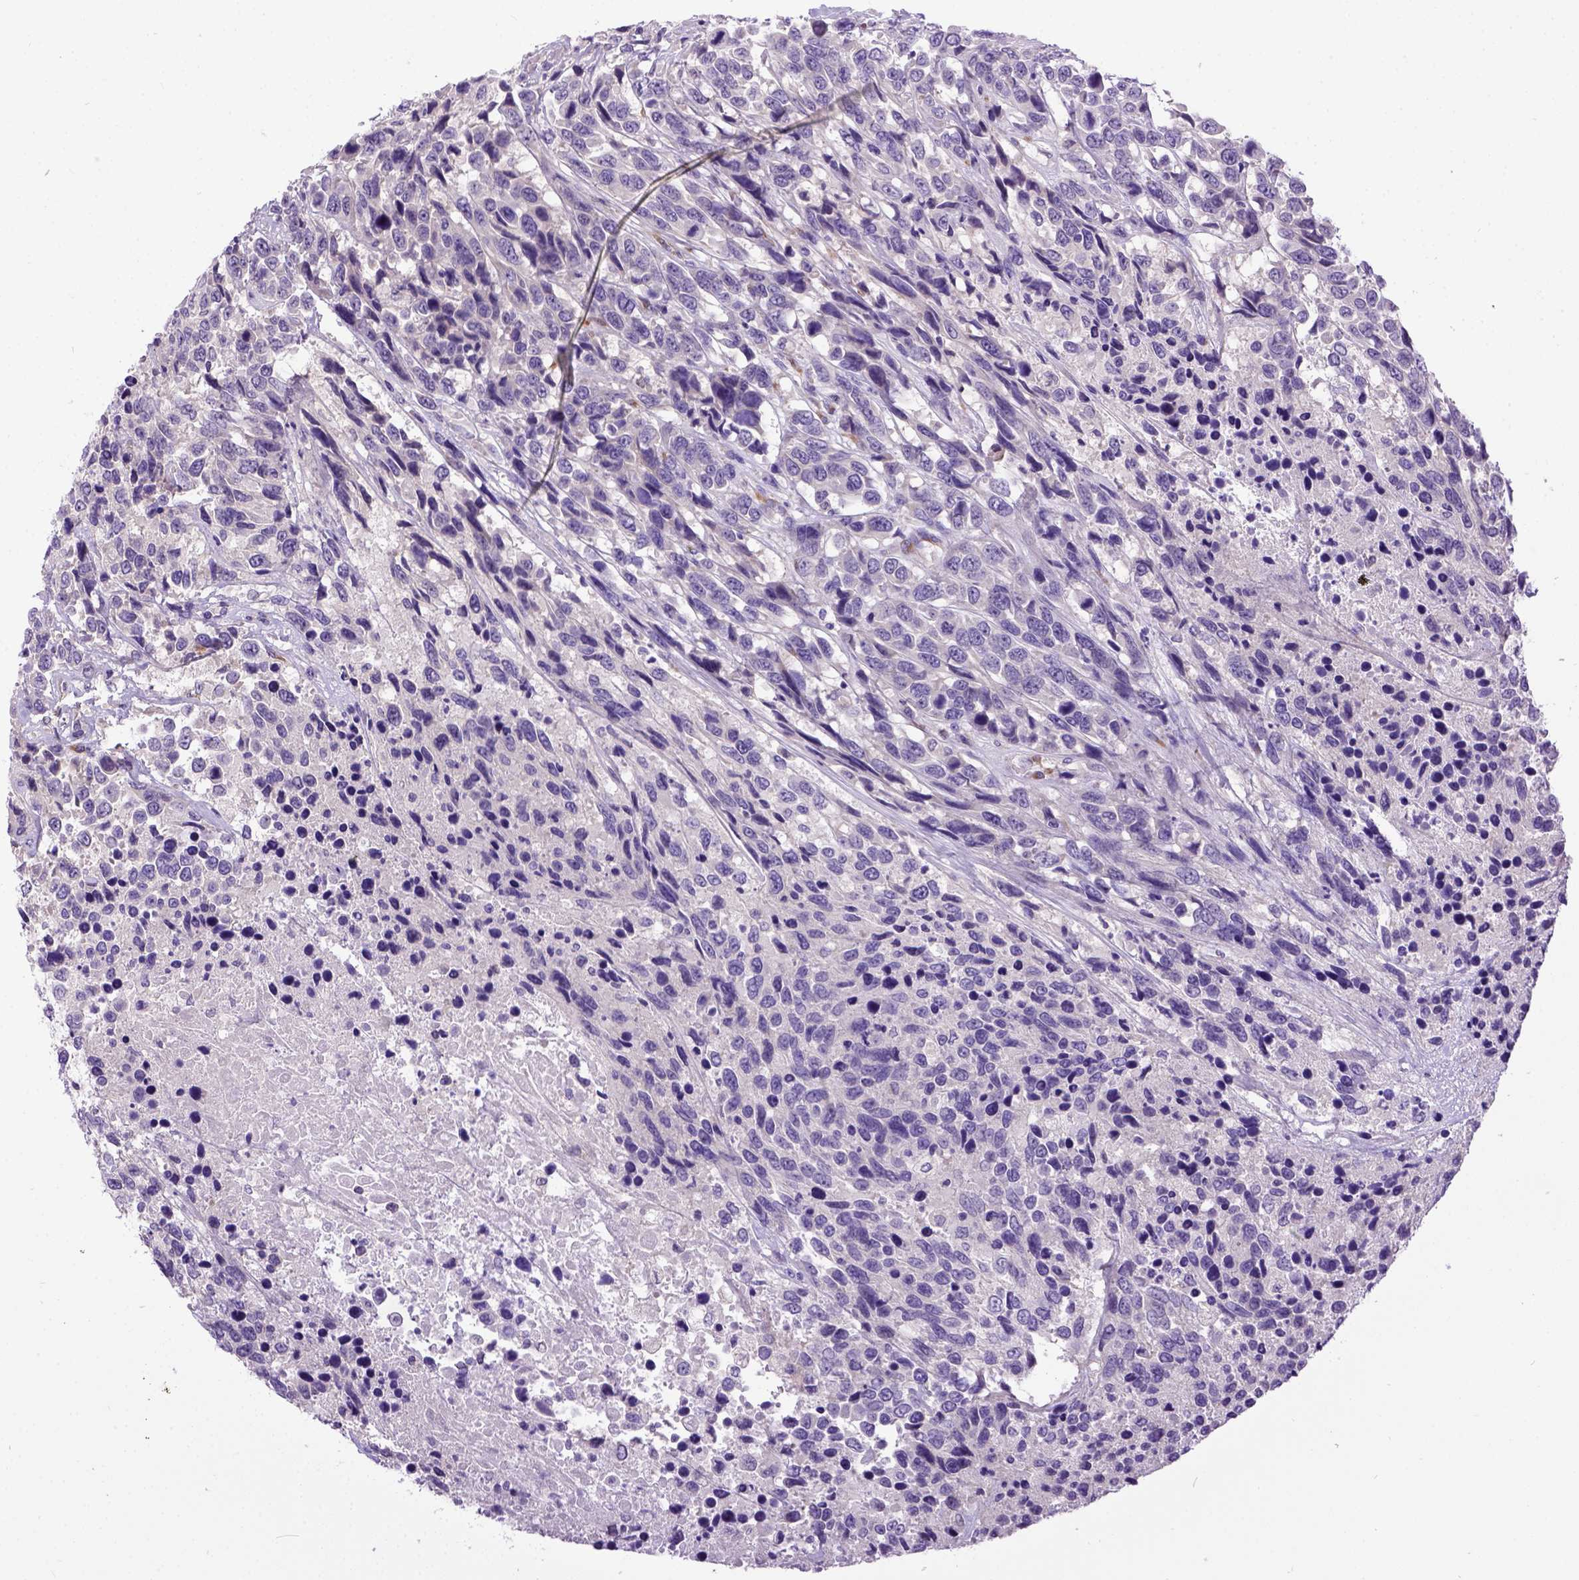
{"staining": {"intensity": "negative", "quantity": "none", "location": "none"}, "tissue": "urothelial cancer", "cell_type": "Tumor cells", "image_type": "cancer", "snomed": [{"axis": "morphology", "description": "Urothelial carcinoma, High grade"}, {"axis": "topography", "description": "Urinary bladder"}], "caption": "Urothelial cancer was stained to show a protein in brown. There is no significant staining in tumor cells.", "gene": "NEK5", "patient": {"sex": "female", "age": 70}}